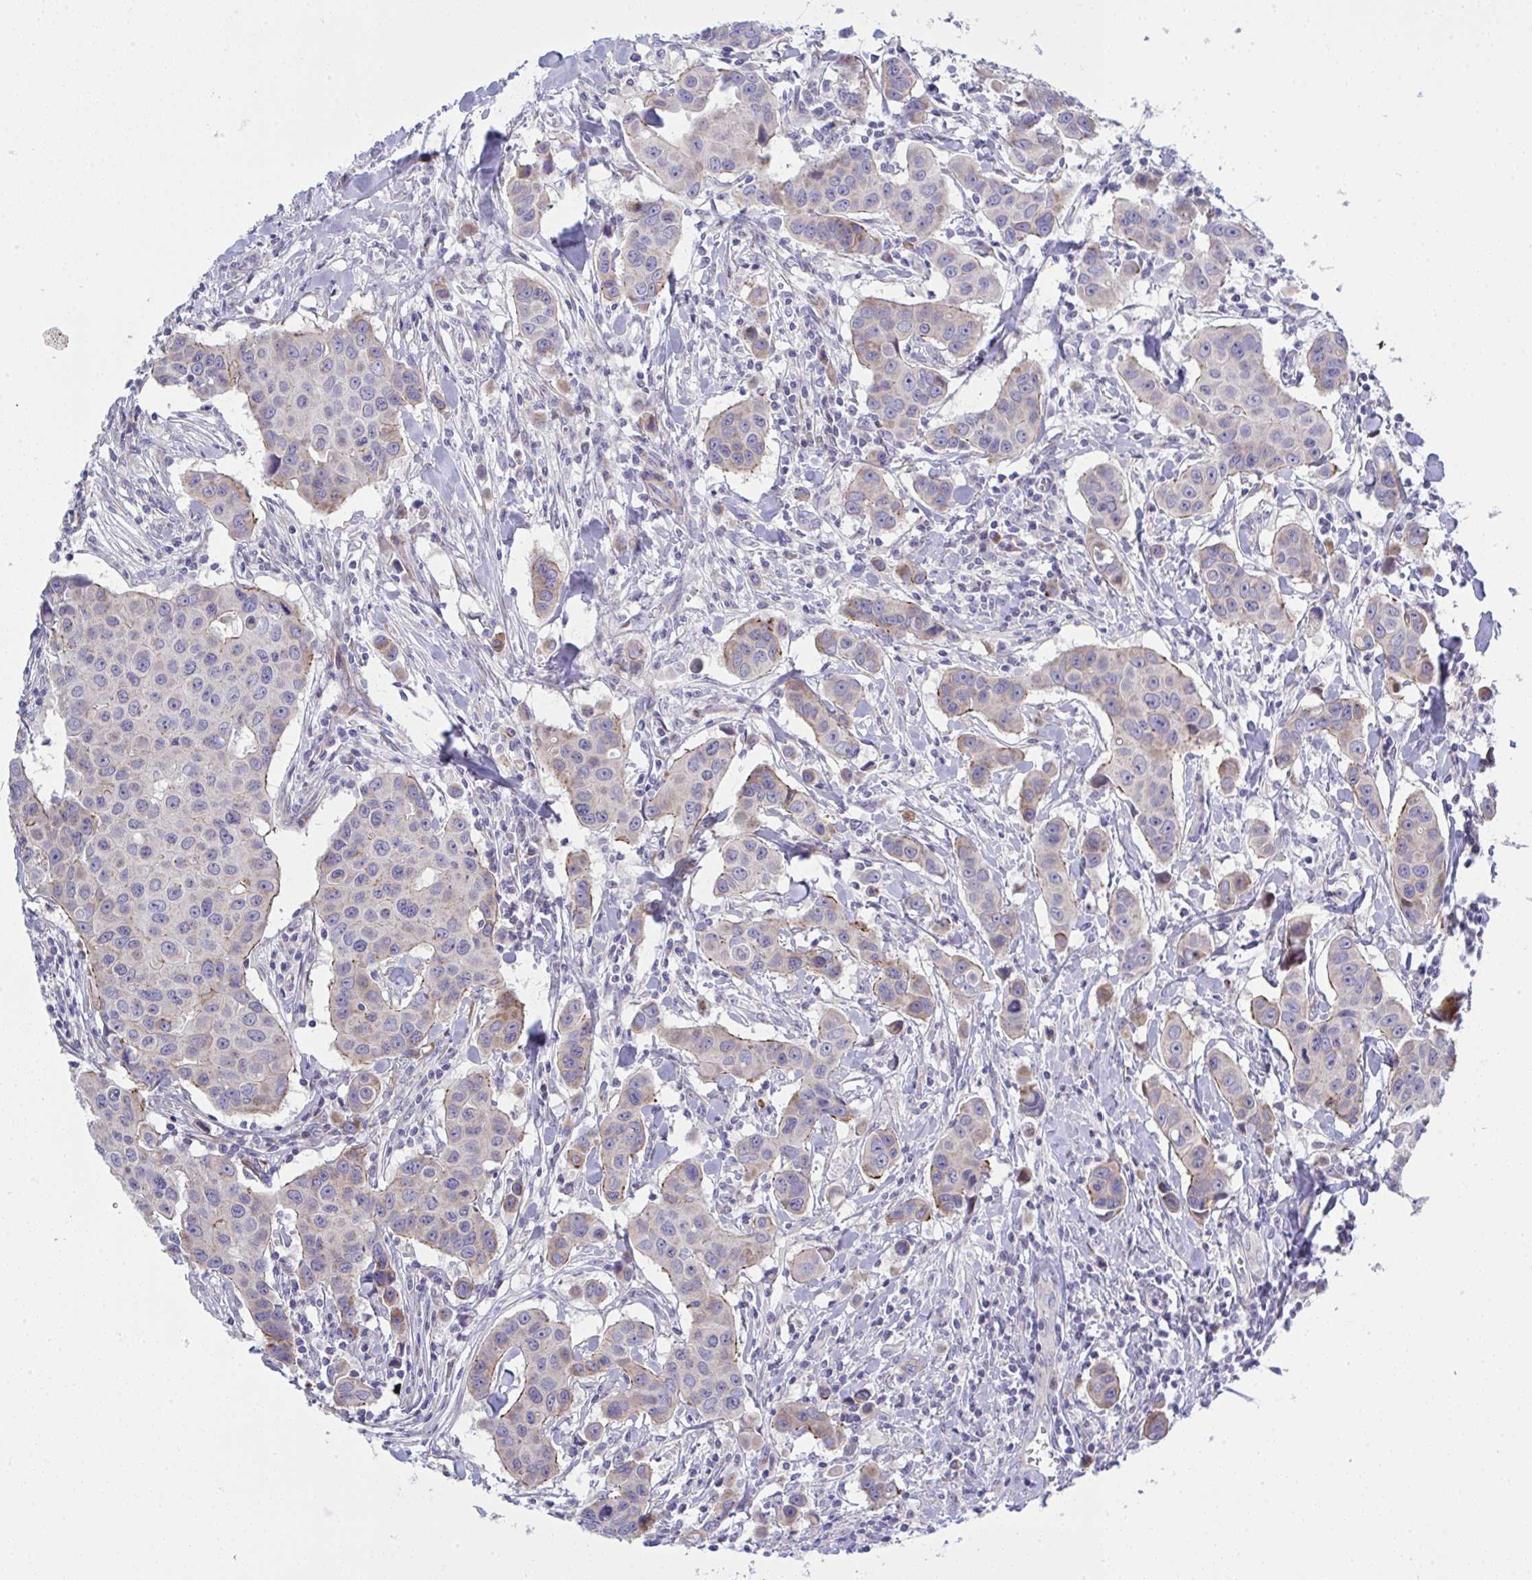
{"staining": {"intensity": "moderate", "quantity": "<25%", "location": "cytoplasmic/membranous"}, "tissue": "breast cancer", "cell_type": "Tumor cells", "image_type": "cancer", "snomed": [{"axis": "morphology", "description": "Duct carcinoma"}, {"axis": "topography", "description": "Breast"}], "caption": "Breast cancer was stained to show a protein in brown. There is low levels of moderate cytoplasmic/membranous positivity in about <25% of tumor cells. (Brightfield microscopy of DAB IHC at high magnification).", "gene": "NTN1", "patient": {"sex": "female", "age": 24}}